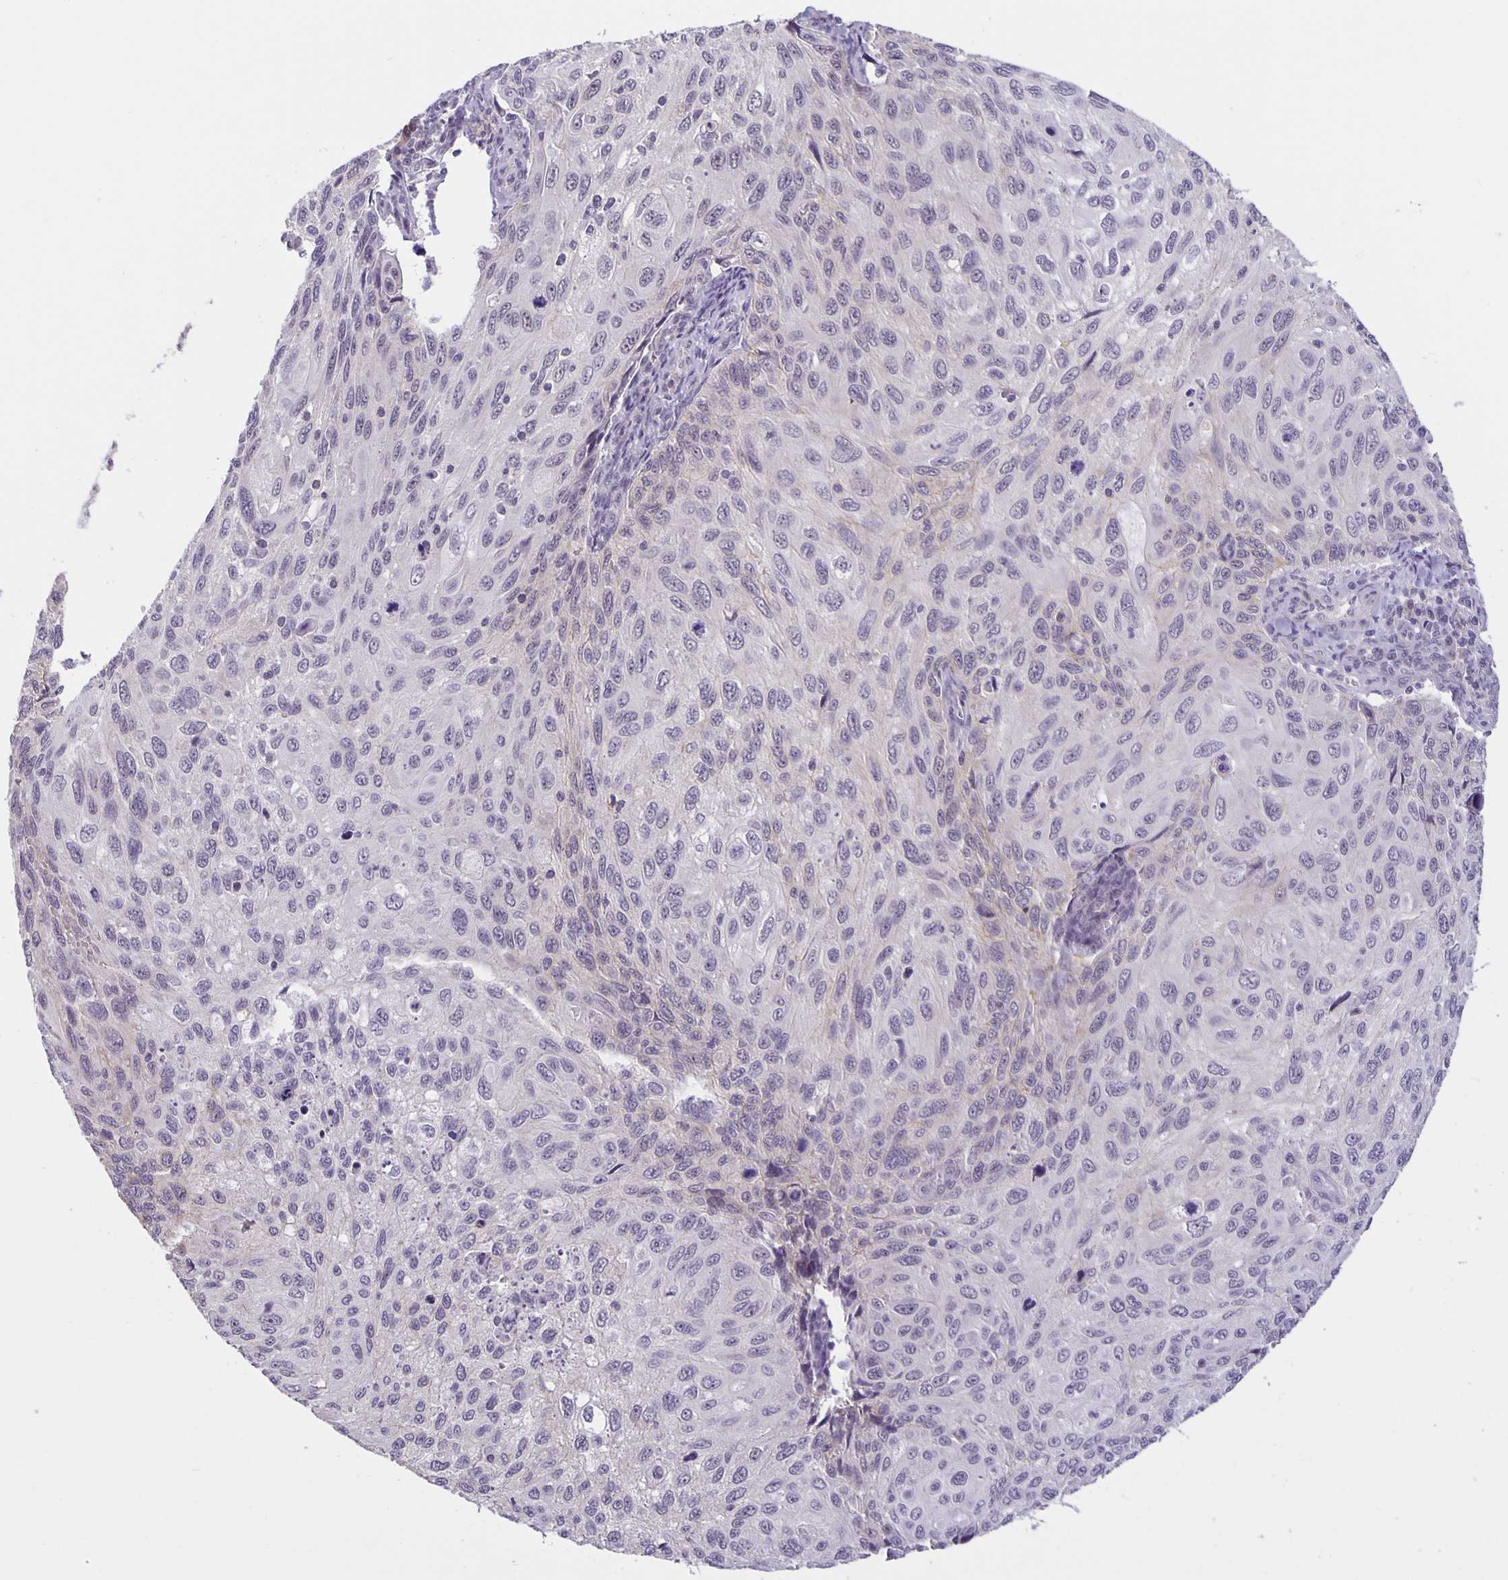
{"staining": {"intensity": "negative", "quantity": "none", "location": "none"}, "tissue": "cervical cancer", "cell_type": "Tumor cells", "image_type": "cancer", "snomed": [{"axis": "morphology", "description": "Squamous cell carcinoma, NOS"}, {"axis": "topography", "description": "Cervix"}], "caption": "Human cervical cancer stained for a protein using IHC reveals no expression in tumor cells.", "gene": "ARVCF", "patient": {"sex": "female", "age": 70}}